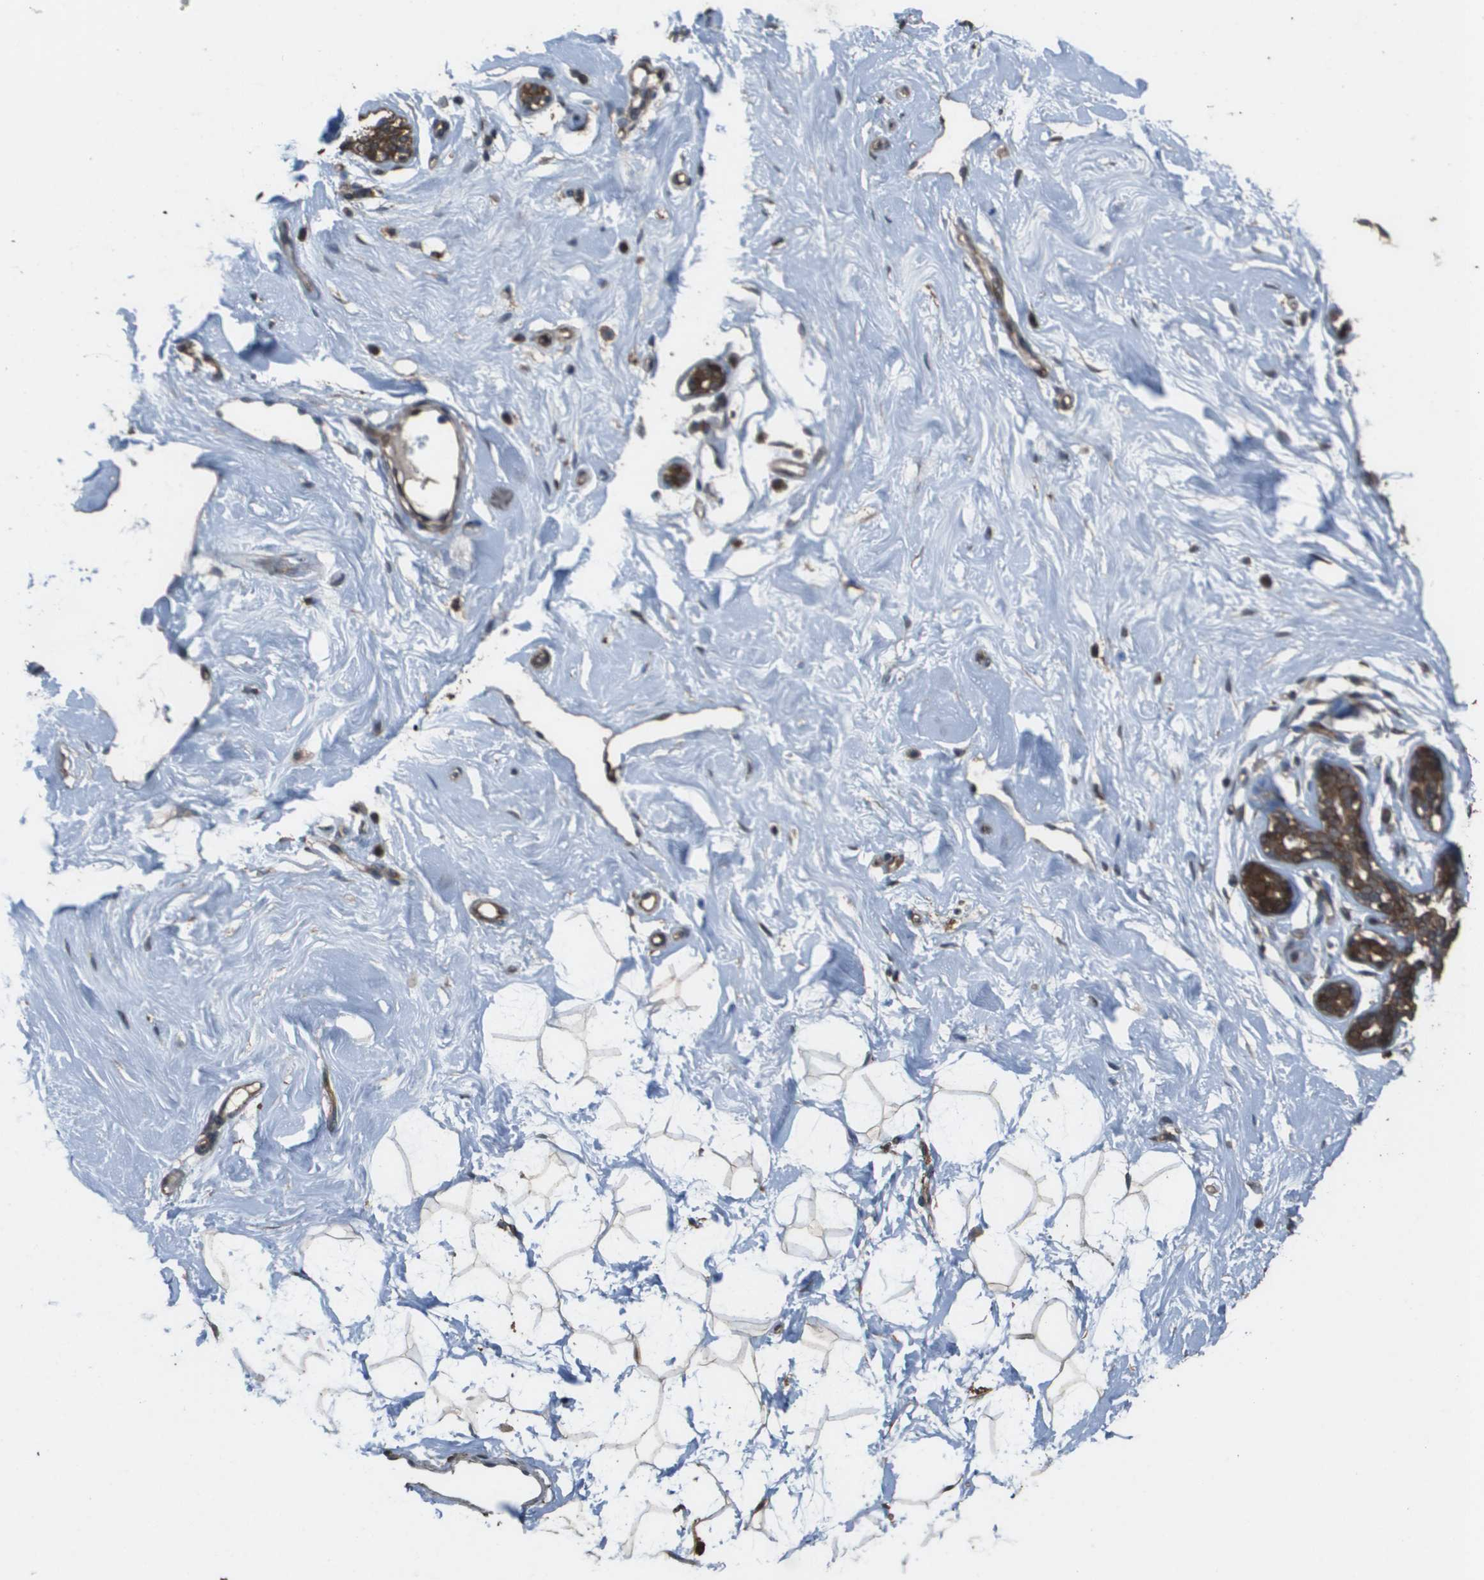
{"staining": {"intensity": "moderate", "quantity": ">75%", "location": "cytoplasmic/membranous"}, "tissue": "breast", "cell_type": "Adipocytes", "image_type": "normal", "snomed": [{"axis": "morphology", "description": "Normal tissue, NOS"}, {"axis": "topography", "description": "Breast"}], "caption": "This micrograph reveals immunohistochemistry staining of unremarkable breast, with medium moderate cytoplasmic/membranous staining in approximately >75% of adipocytes.", "gene": "FIG4", "patient": {"sex": "female", "age": 23}}